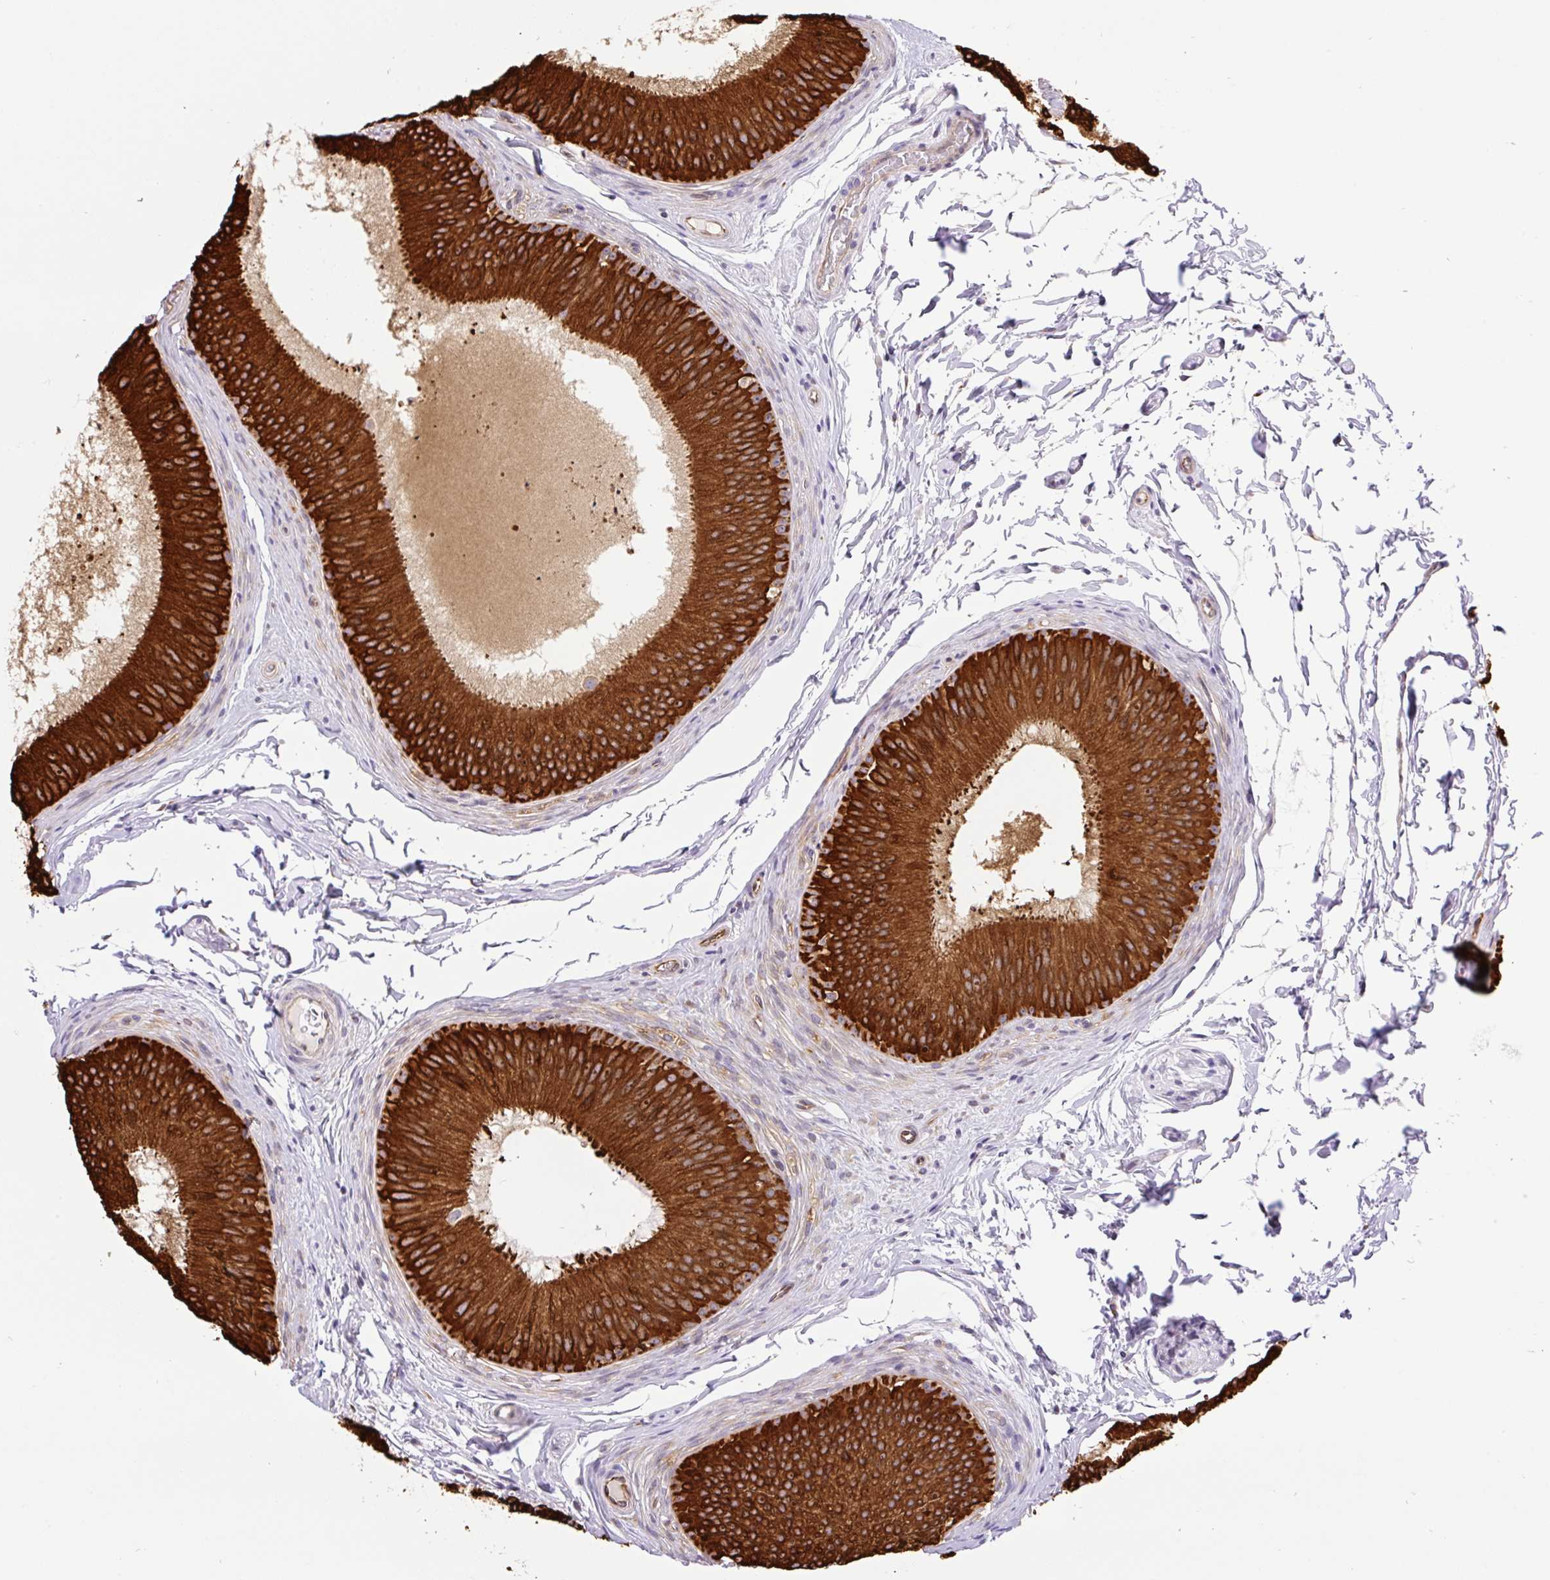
{"staining": {"intensity": "strong", "quantity": ">75%", "location": "cytoplasmic/membranous"}, "tissue": "epididymis", "cell_type": "Glandular cells", "image_type": "normal", "snomed": [{"axis": "morphology", "description": "Normal tissue, NOS"}, {"axis": "topography", "description": "Epididymis"}], "caption": "IHC (DAB (3,3'-diaminobenzidine)) staining of benign epididymis exhibits strong cytoplasmic/membranous protein staining in approximately >75% of glandular cells. IHC stains the protein of interest in brown and the nuclei are stained blue.", "gene": "RAB30", "patient": {"sex": "male", "age": 24}}